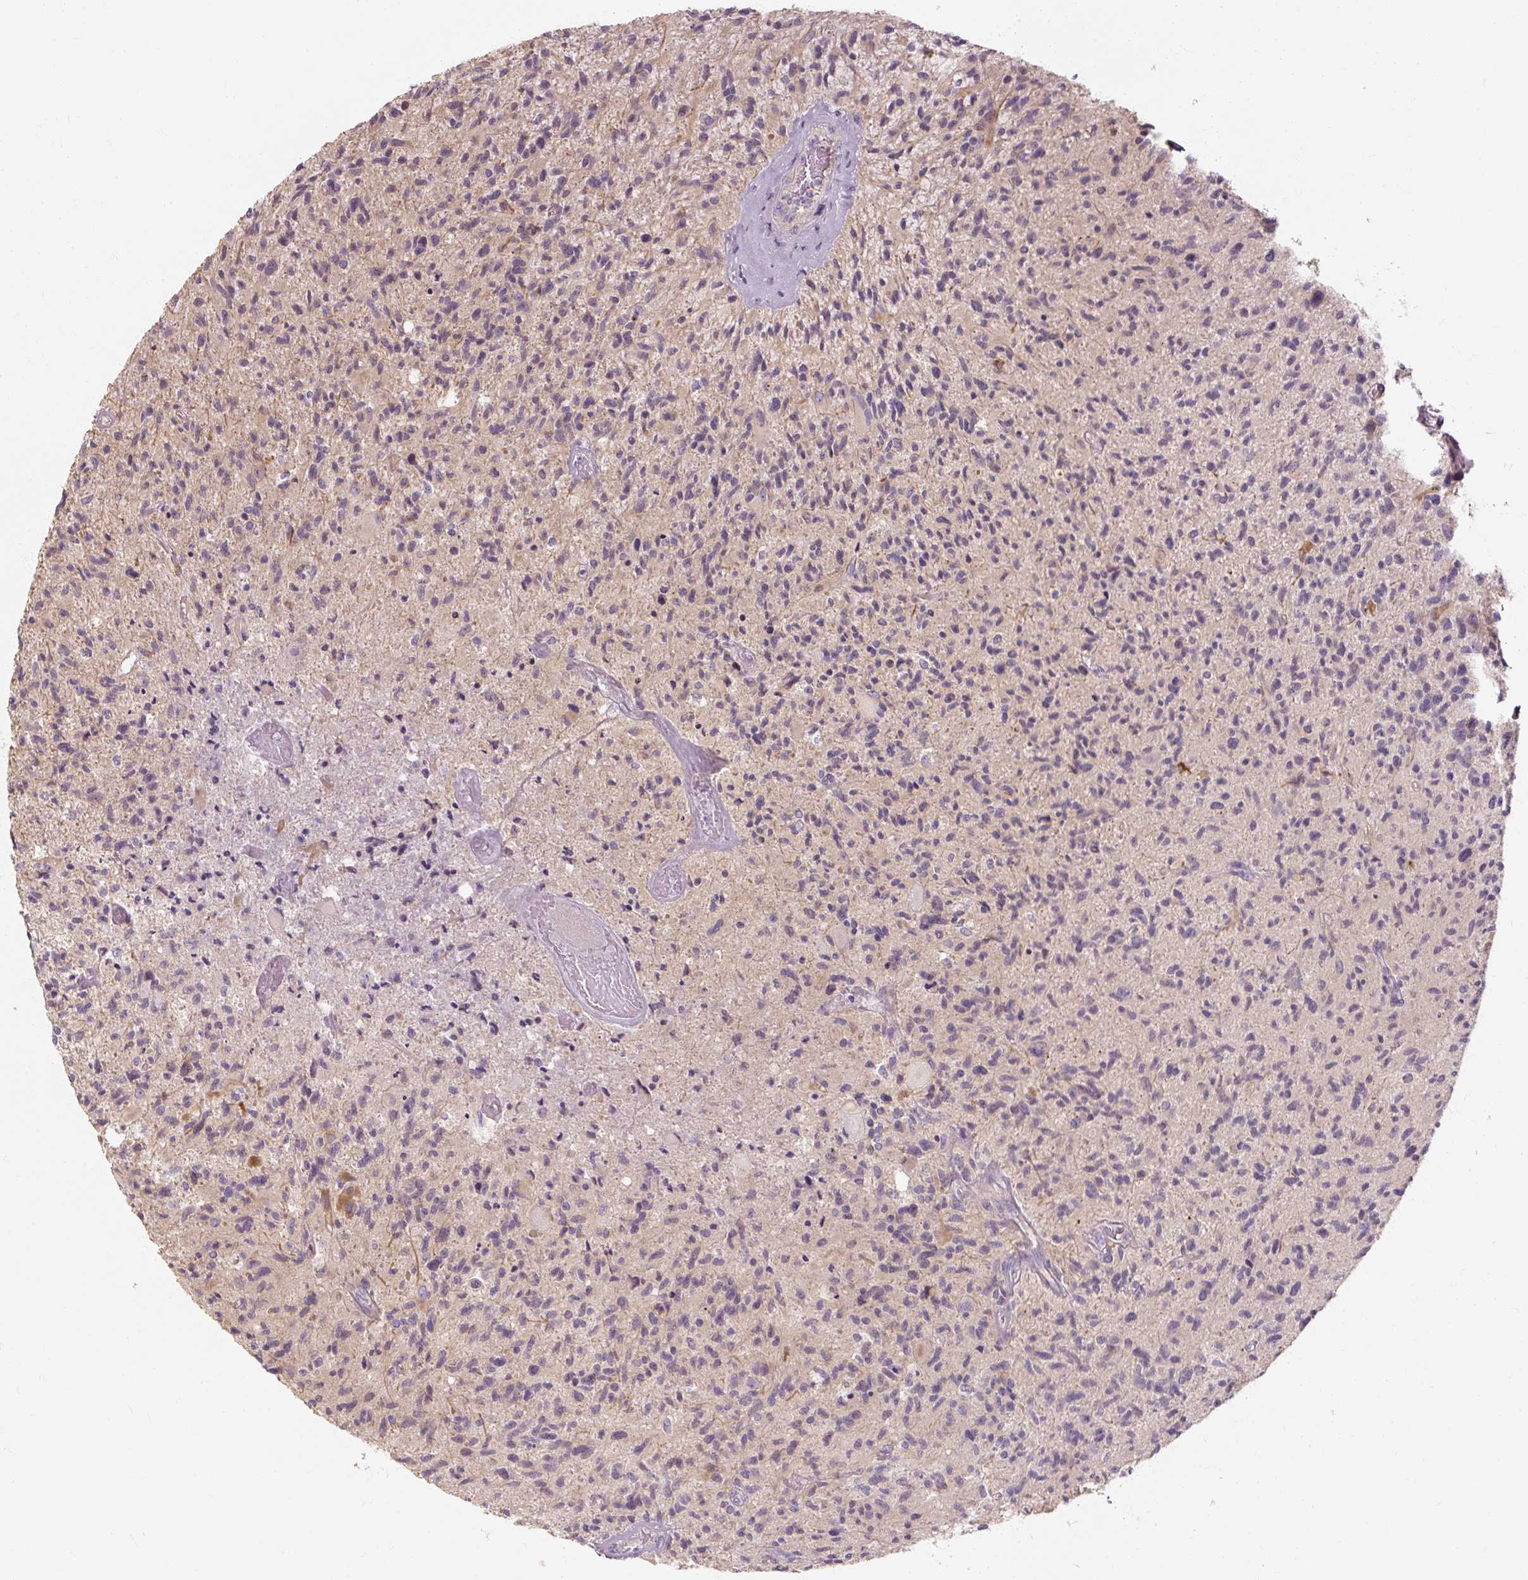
{"staining": {"intensity": "negative", "quantity": "none", "location": "none"}, "tissue": "glioma", "cell_type": "Tumor cells", "image_type": "cancer", "snomed": [{"axis": "morphology", "description": "Glioma, malignant, High grade"}, {"axis": "topography", "description": "Brain"}], "caption": "A histopathology image of human glioma is negative for staining in tumor cells.", "gene": "RB1CC1", "patient": {"sex": "female", "age": 70}}